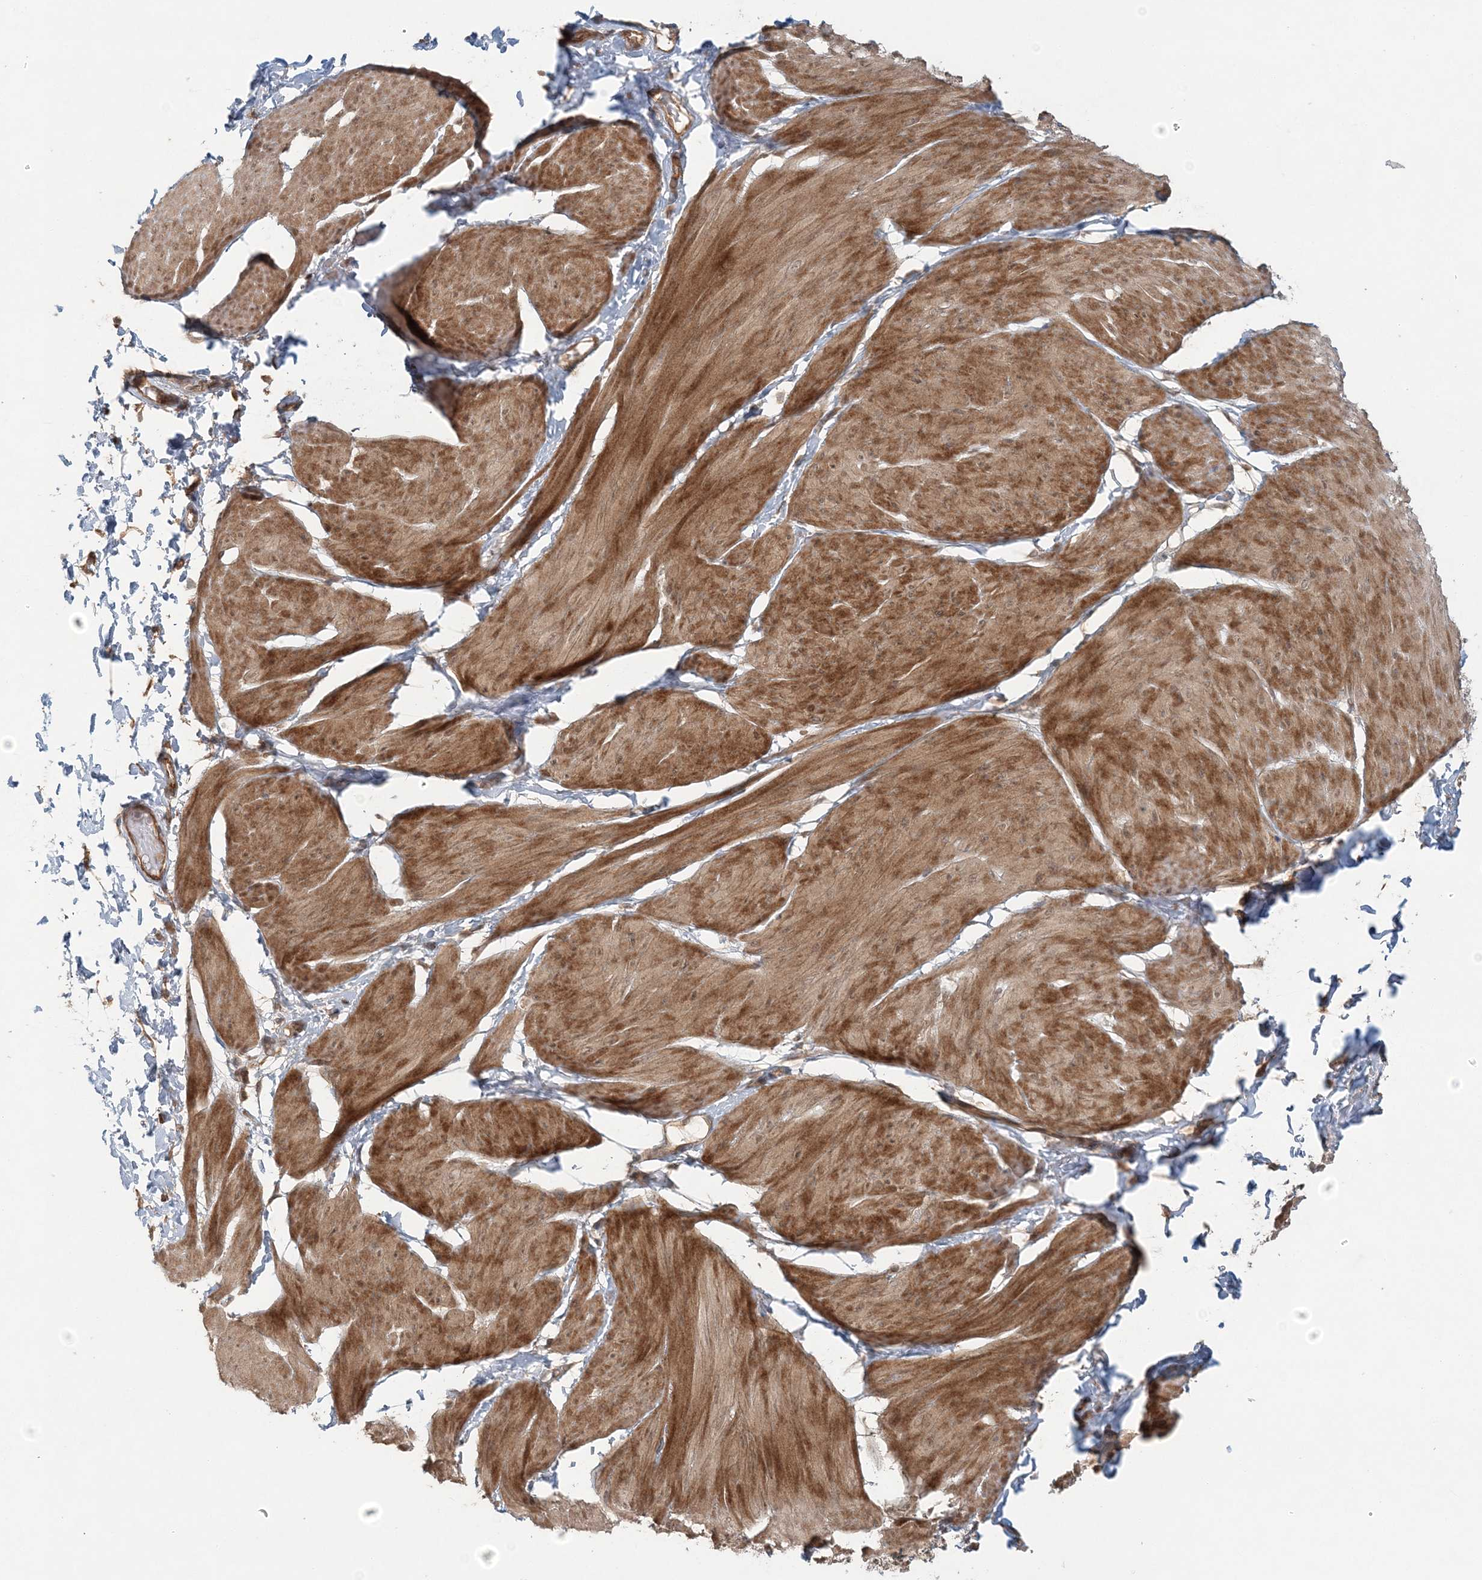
{"staining": {"intensity": "moderate", "quantity": ">75%", "location": "cytoplasmic/membranous"}, "tissue": "smooth muscle", "cell_type": "Smooth muscle cells", "image_type": "normal", "snomed": [{"axis": "morphology", "description": "Urothelial carcinoma, High grade"}, {"axis": "topography", "description": "Urinary bladder"}], "caption": "Immunohistochemistry of unremarkable human smooth muscle exhibits medium levels of moderate cytoplasmic/membranous expression in about >75% of smooth muscle cells. (DAB (3,3'-diaminobenzidine) IHC with brightfield microscopy, high magnification).", "gene": "KIAA0232", "patient": {"sex": "male", "age": 46}}